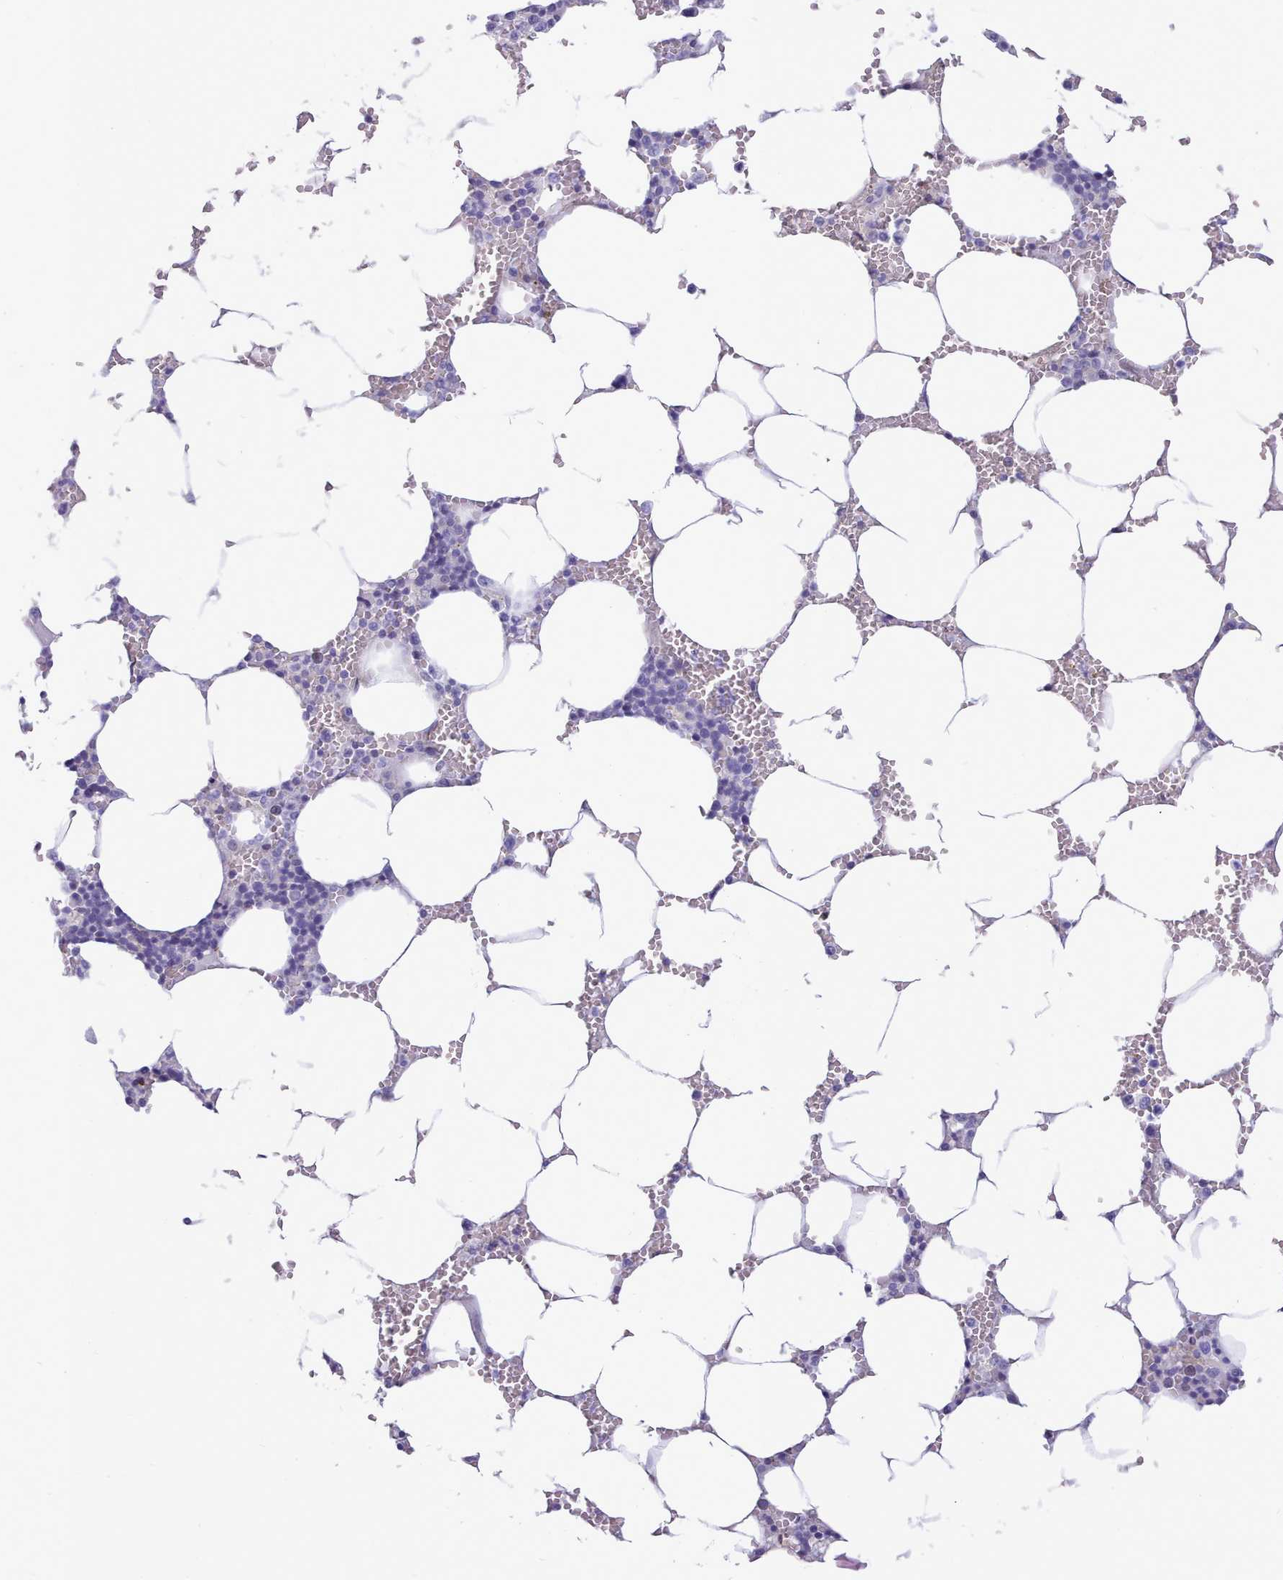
{"staining": {"intensity": "negative", "quantity": "none", "location": "none"}, "tissue": "bone marrow", "cell_type": "Hematopoietic cells", "image_type": "normal", "snomed": [{"axis": "morphology", "description": "Normal tissue, NOS"}, {"axis": "topography", "description": "Bone marrow"}], "caption": "Hematopoietic cells show no significant expression in unremarkable bone marrow. (Brightfield microscopy of DAB (3,3'-diaminobenzidine) IHC at high magnification).", "gene": "TMEM253", "patient": {"sex": "male", "age": 70}}